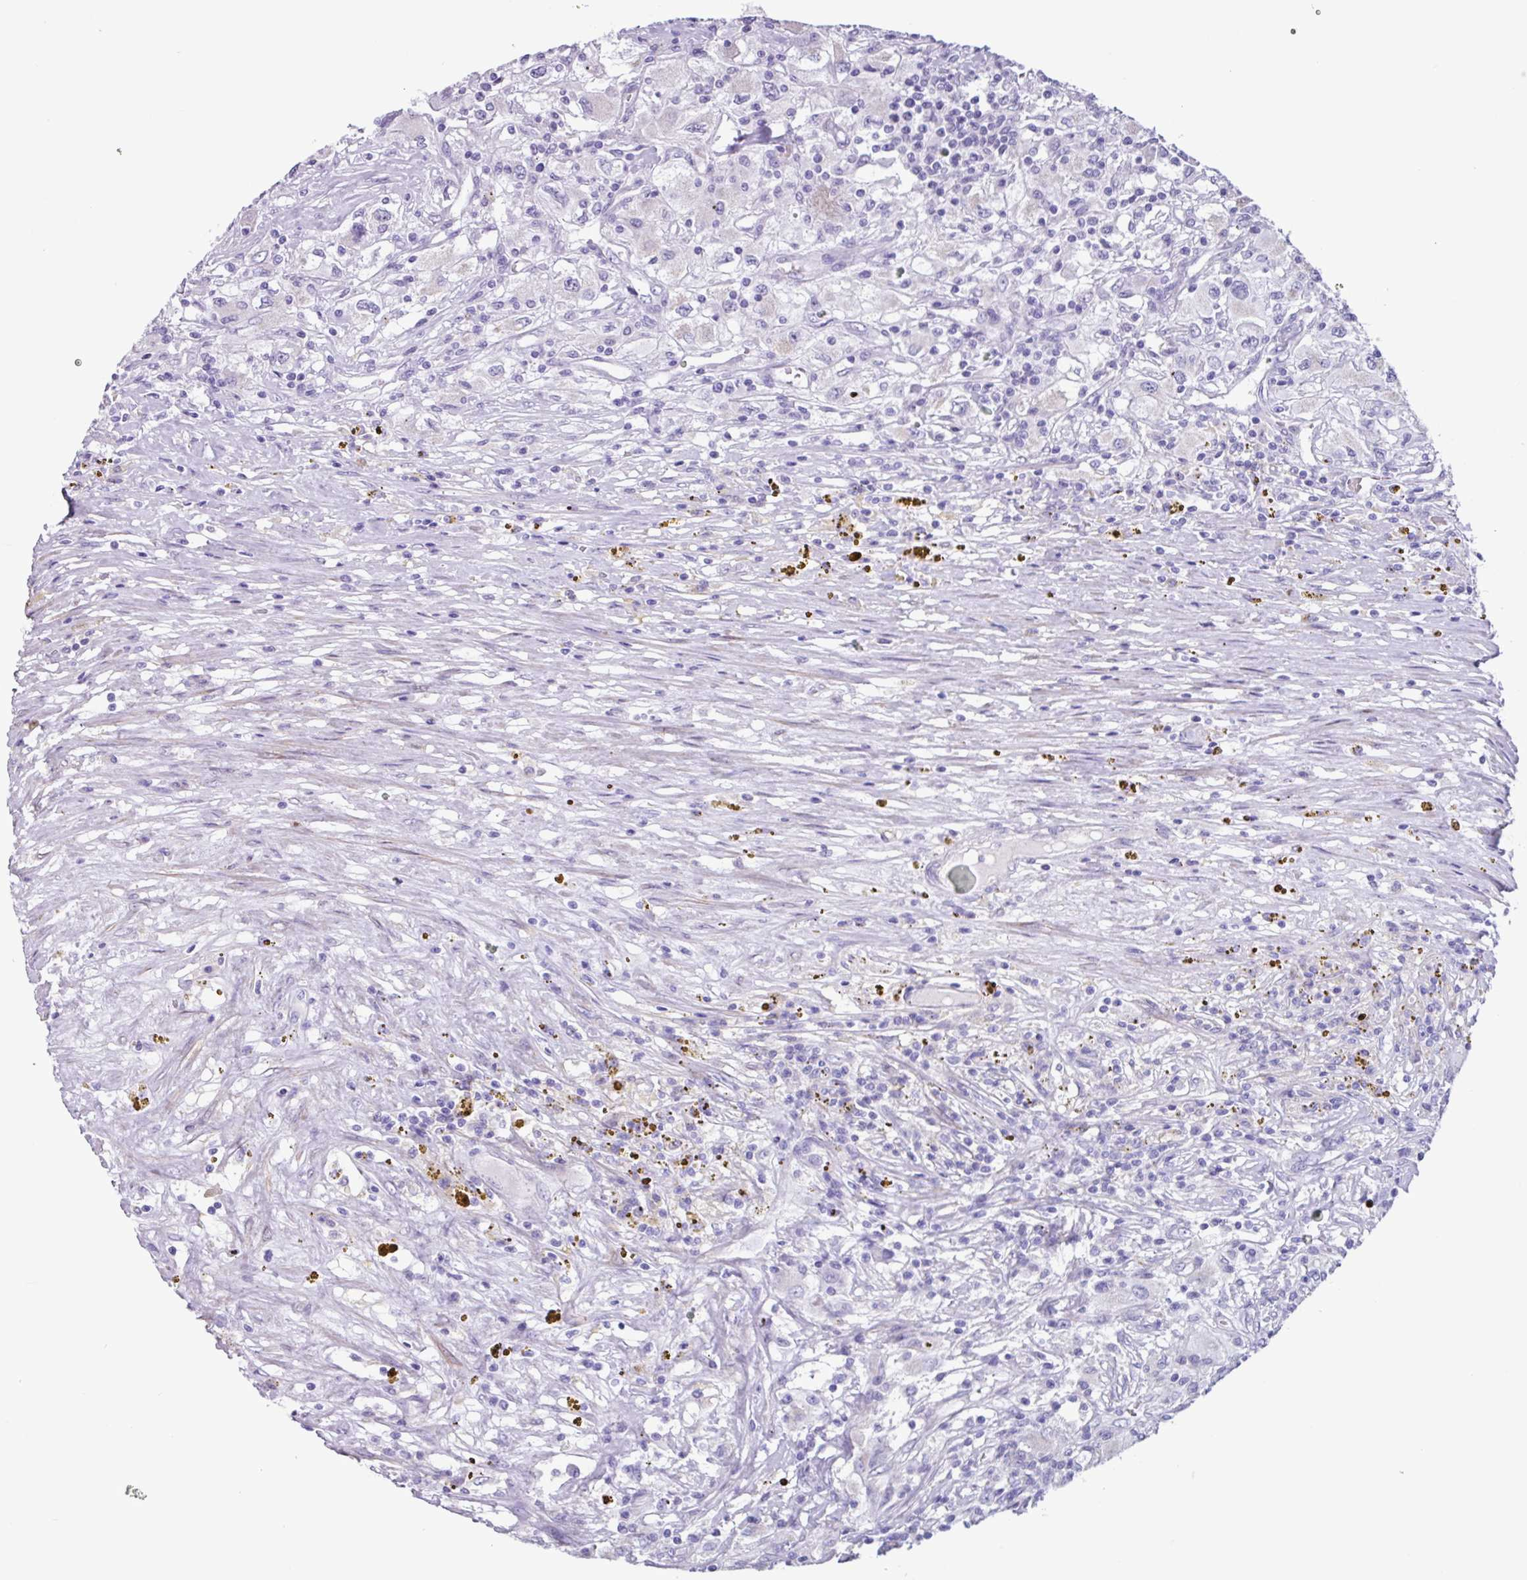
{"staining": {"intensity": "negative", "quantity": "none", "location": "none"}, "tissue": "renal cancer", "cell_type": "Tumor cells", "image_type": "cancer", "snomed": [{"axis": "morphology", "description": "Adenocarcinoma, NOS"}, {"axis": "topography", "description": "Kidney"}], "caption": "Tumor cells show no significant protein expression in adenocarcinoma (renal).", "gene": "OTX1", "patient": {"sex": "female", "age": 67}}